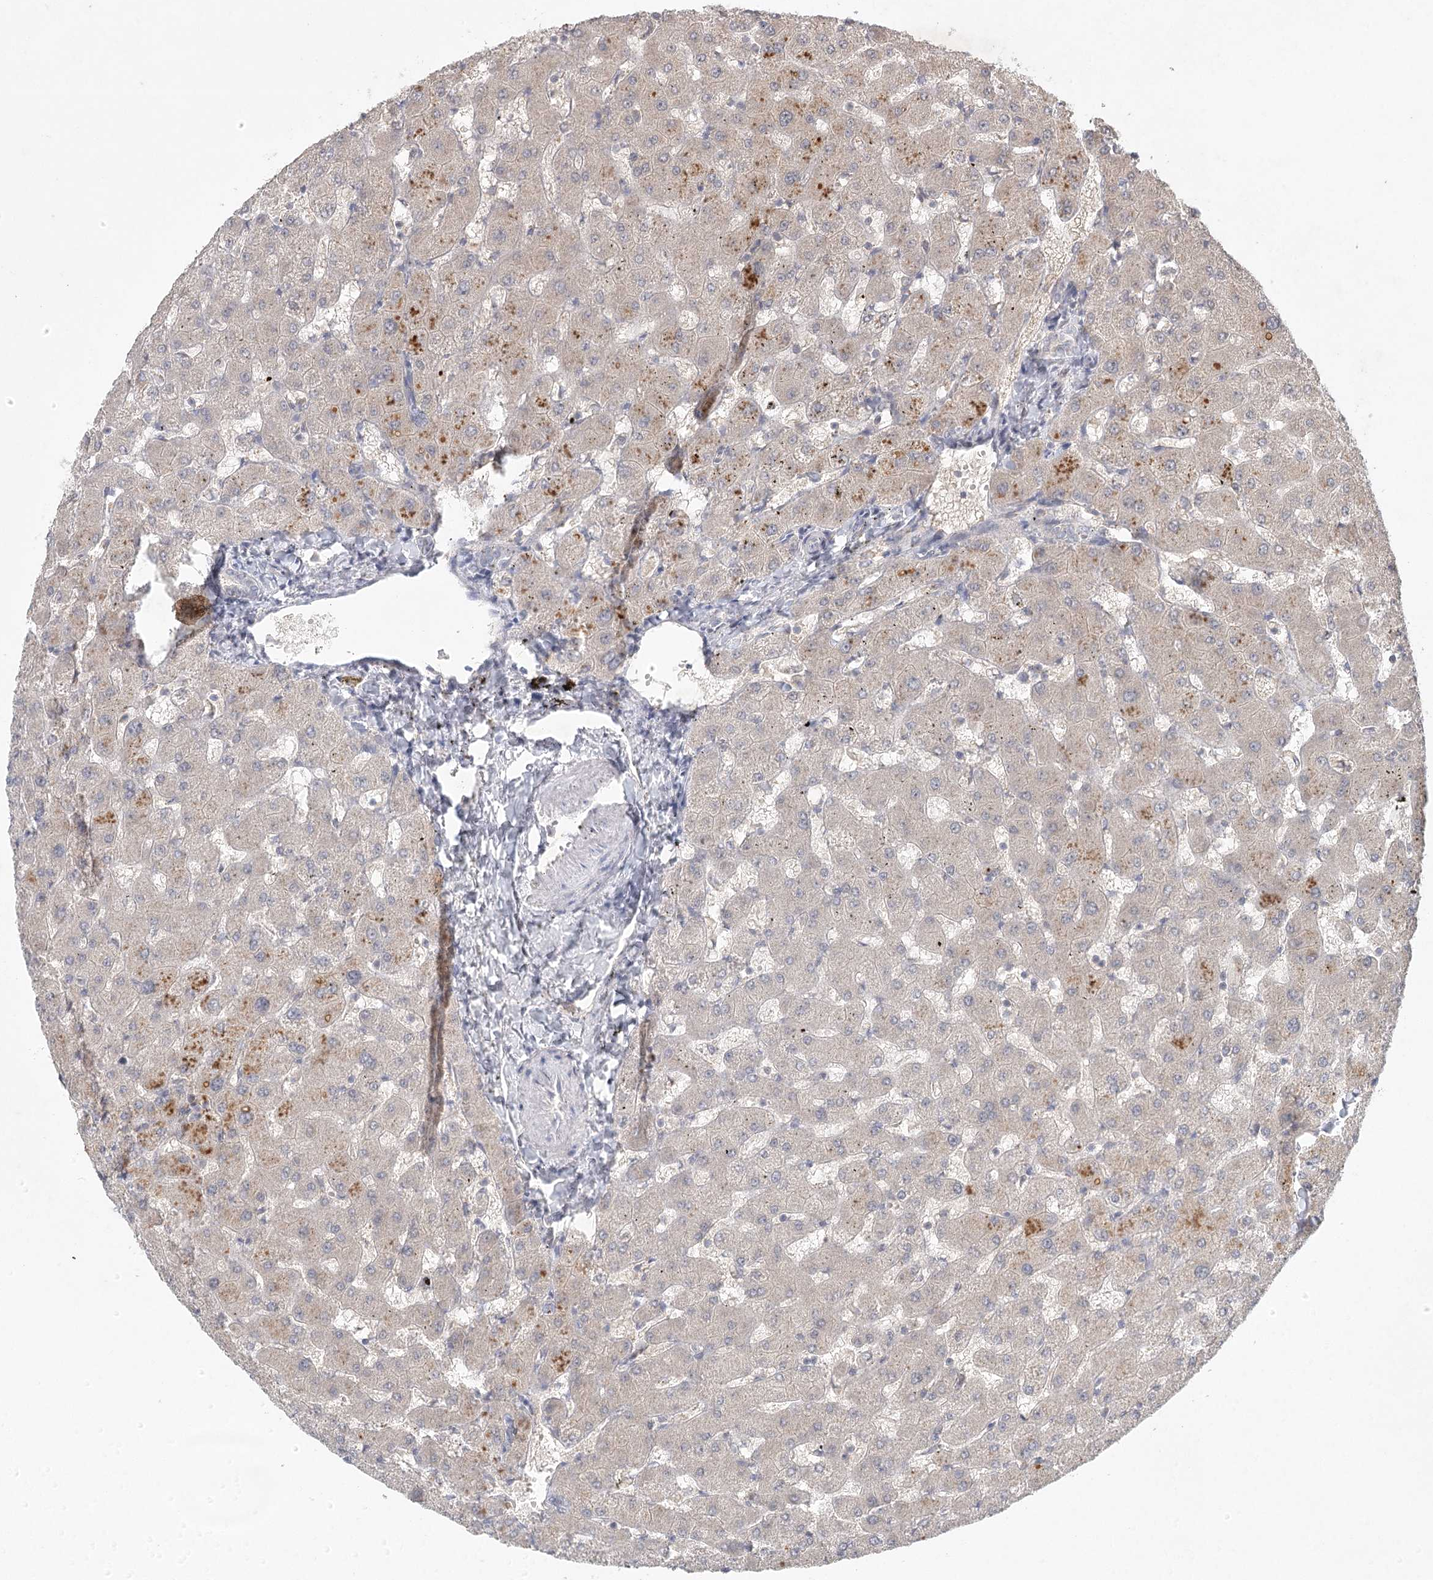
{"staining": {"intensity": "weak", "quantity": "25%-75%", "location": "cytoplasmic/membranous"}, "tissue": "liver", "cell_type": "Cholangiocytes", "image_type": "normal", "snomed": [{"axis": "morphology", "description": "Normal tissue, NOS"}, {"axis": "topography", "description": "Liver"}], "caption": "Immunohistochemistry (IHC) (DAB) staining of unremarkable liver demonstrates weak cytoplasmic/membranous protein staining in approximately 25%-75% of cholangiocytes.", "gene": "ARL13A", "patient": {"sex": "female", "age": 63}}